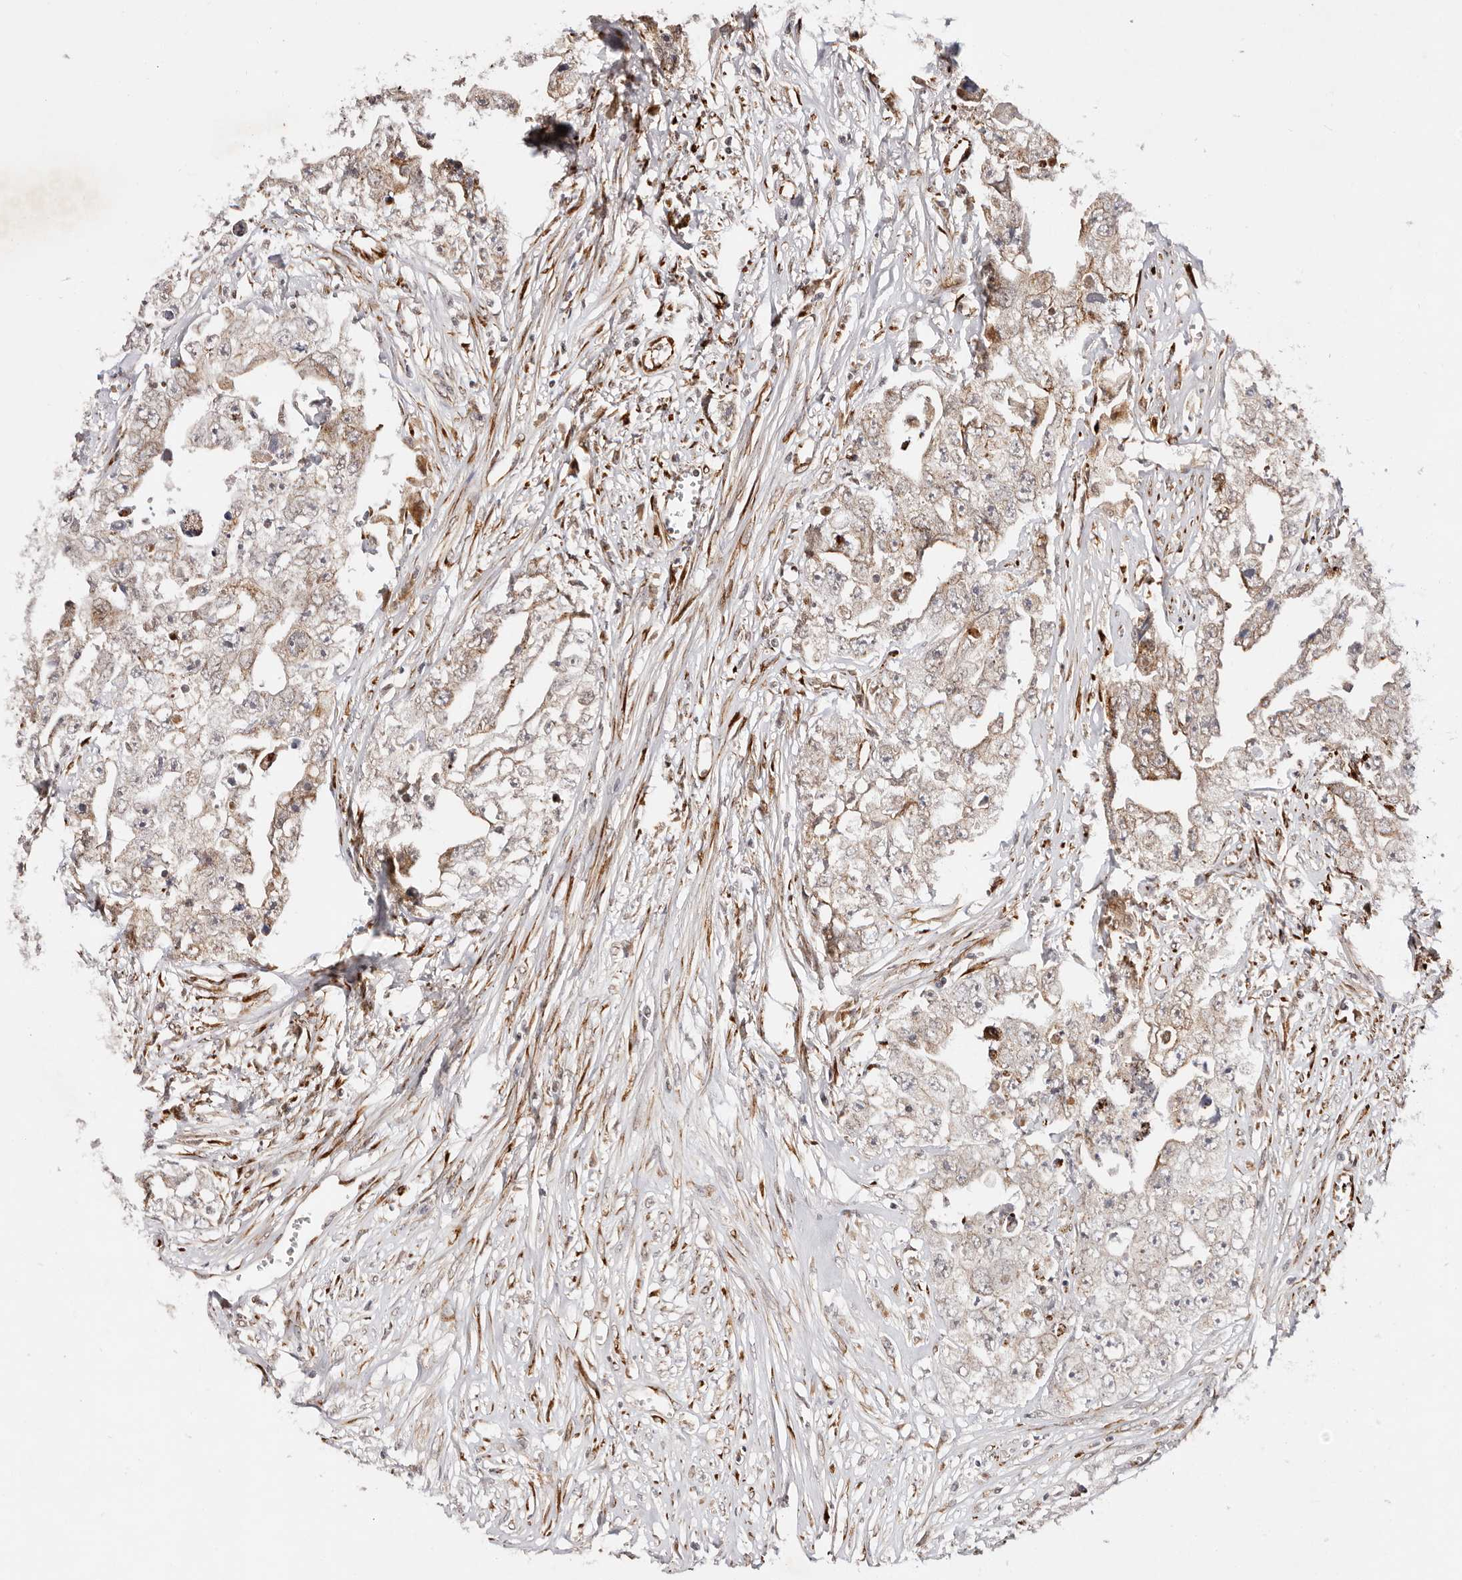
{"staining": {"intensity": "weak", "quantity": "<25%", "location": "cytoplasmic/membranous"}, "tissue": "testis cancer", "cell_type": "Tumor cells", "image_type": "cancer", "snomed": [{"axis": "morphology", "description": "Seminoma, NOS"}, {"axis": "morphology", "description": "Carcinoma, Embryonal, NOS"}, {"axis": "topography", "description": "Testis"}], "caption": "An image of testis embryonal carcinoma stained for a protein exhibits no brown staining in tumor cells.", "gene": "BCL2L15", "patient": {"sex": "male", "age": 43}}